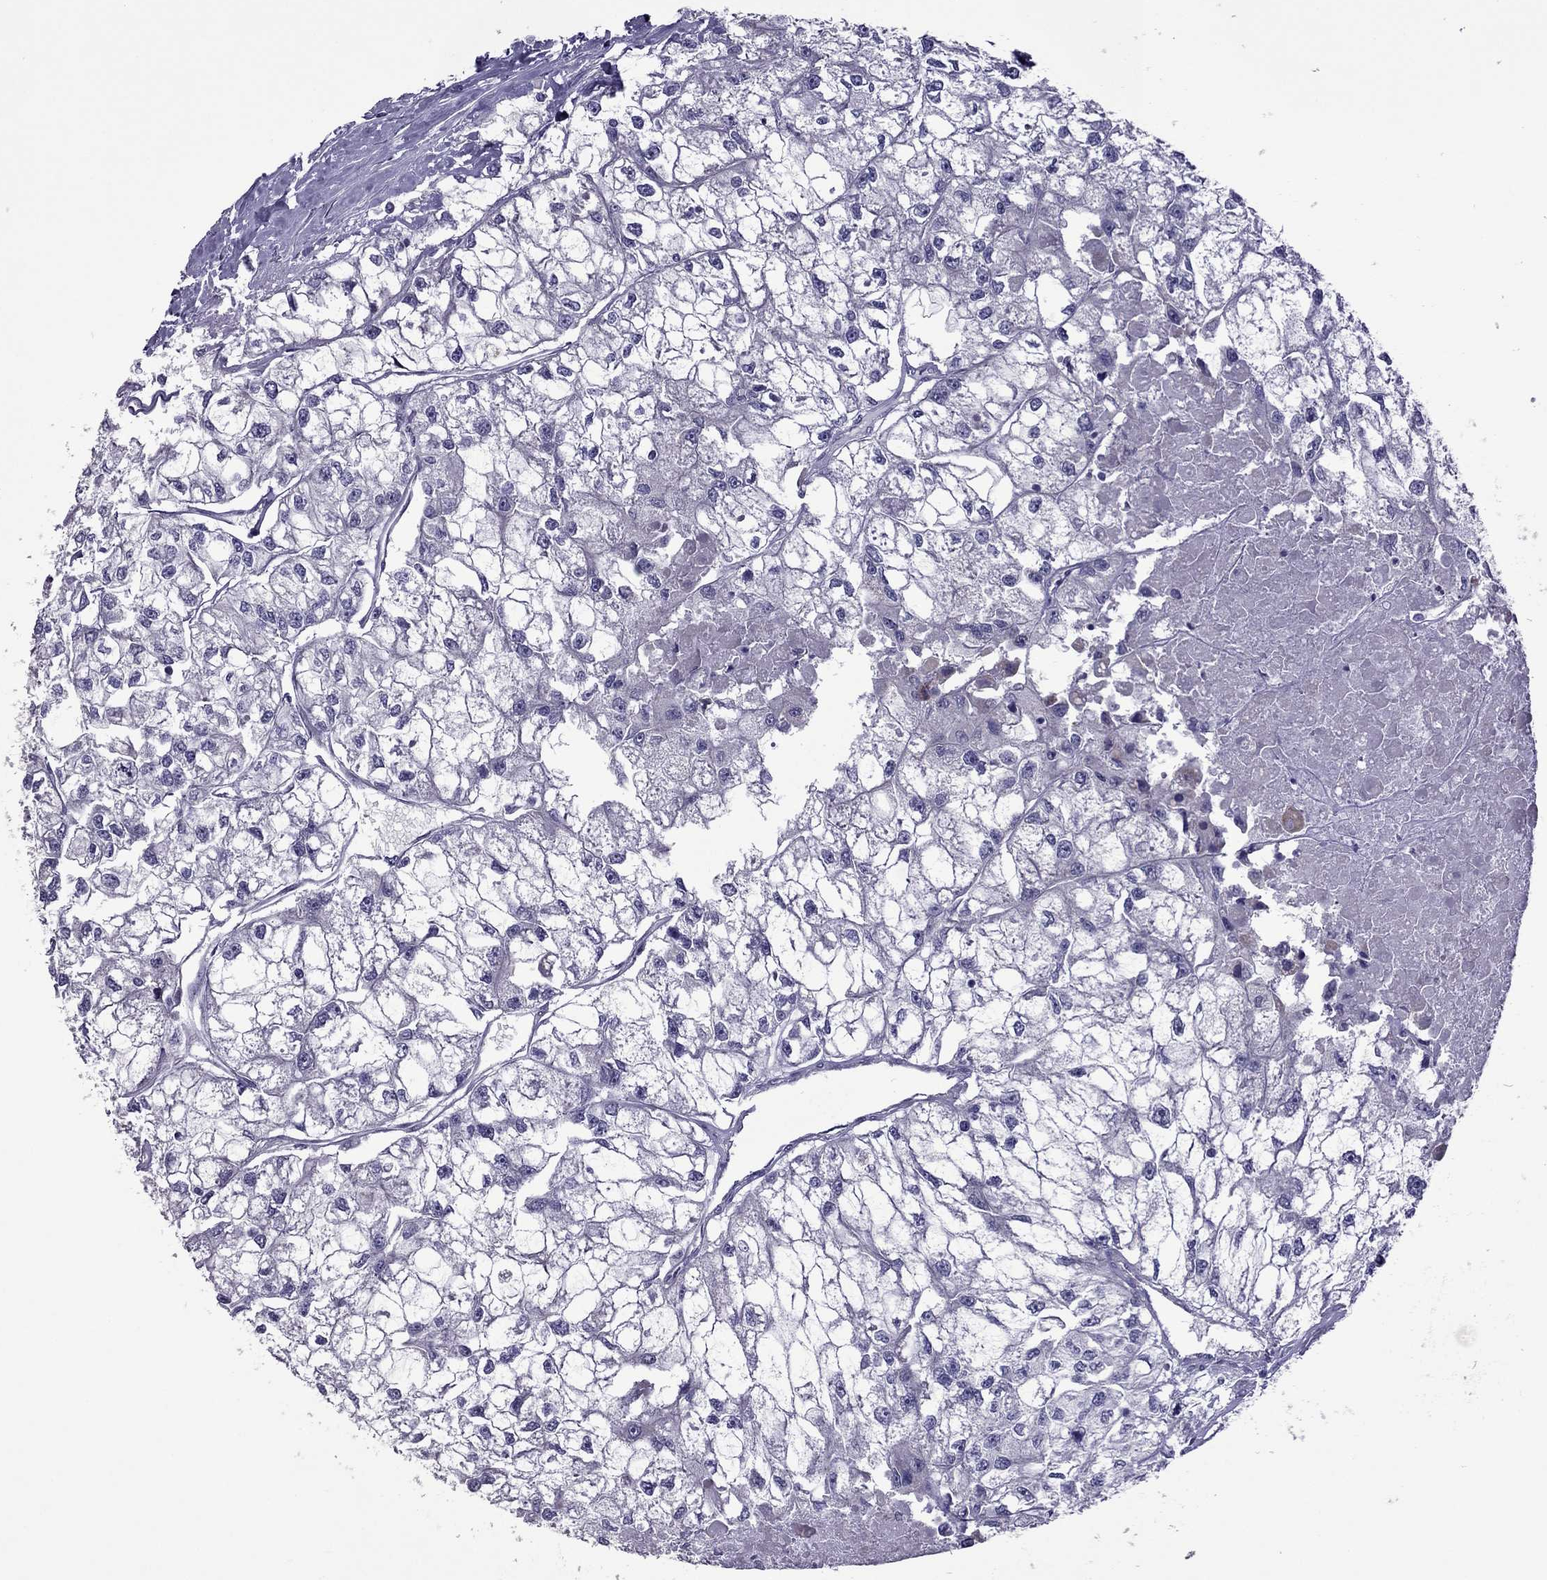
{"staining": {"intensity": "negative", "quantity": "none", "location": "none"}, "tissue": "renal cancer", "cell_type": "Tumor cells", "image_type": "cancer", "snomed": [{"axis": "morphology", "description": "Adenocarcinoma, NOS"}, {"axis": "topography", "description": "Kidney"}], "caption": "High magnification brightfield microscopy of renal adenocarcinoma stained with DAB (brown) and counterstained with hematoxylin (blue): tumor cells show no significant expression.", "gene": "SLC16A8", "patient": {"sex": "male", "age": 56}}